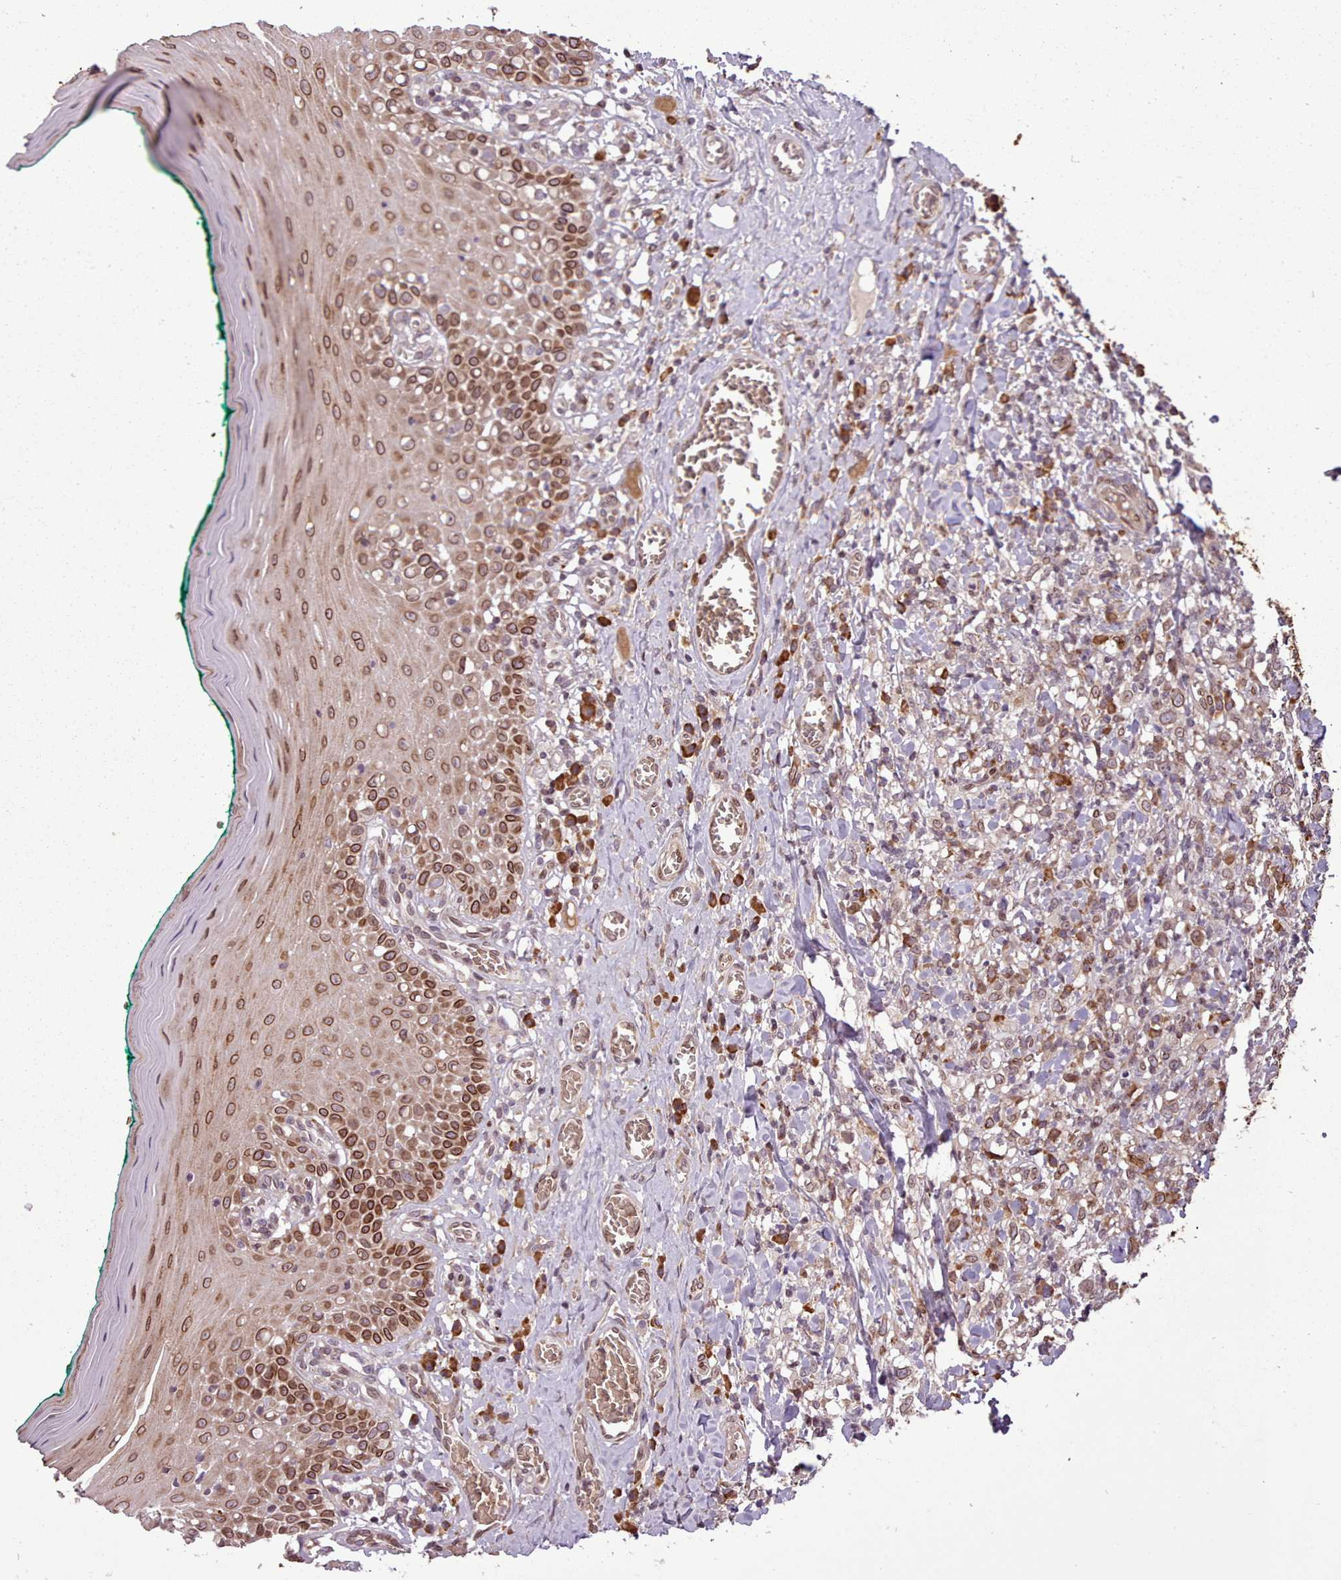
{"staining": {"intensity": "moderate", "quantity": ">75%", "location": "cytoplasmic/membranous,nuclear"}, "tissue": "oral mucosa", "cell_type": "Squamous epithelial cells", "image_type": "normal", "snomed": [{"axis": "morphology", "description": "Normal tissue, NOS"}, {"axis": "topography", "description": "Oral tissue"}], "caption": "Oral mucosa was stained to show a protein in brown. There is medium levels of moderate cytoplasmic/membranous,nuclear staining in approximately >75% of squamous epithelial cells.", "gene": "CABP1", "patient": {"sex": "female", "age": 83}}